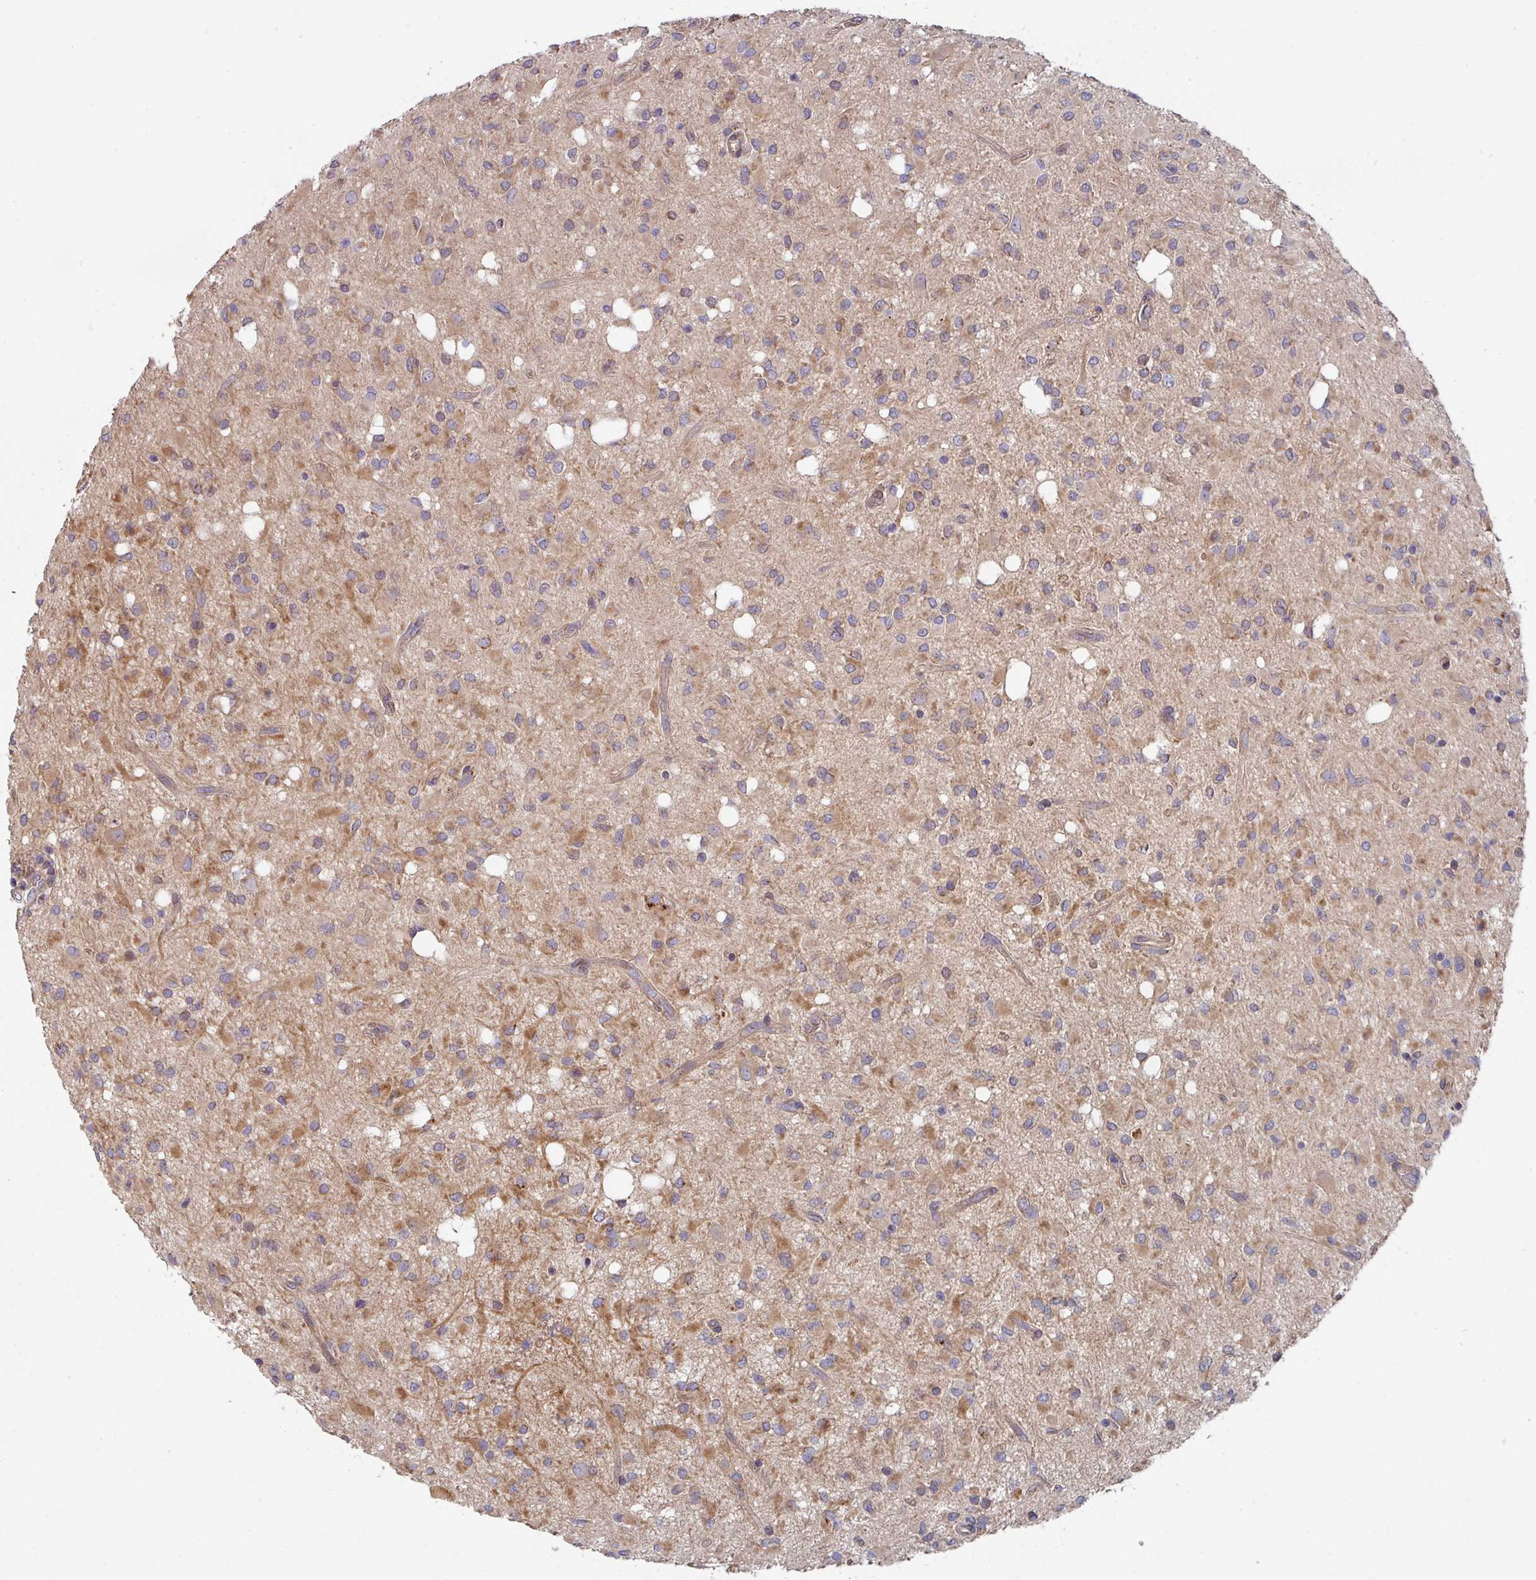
{"staining": {"intensity": "moderate", "quantity": "25%-75%", "location": "cytoplasmic/membranous"}, "tissue": "glioma", "cell_type": "Tumor cells", "image_type": "cancer", "snomed": [{"axis": "morphology", "description": "Glioma, malignant, Low grade"}, {"axis": "topography", "description": "Brain"}], "caption": "High-magnification brightfield microscopy of glioma stained with DAB (brown) and counterstained with hematoxylin (blue). tumor cells exhibit moderate cytoplasmic/membranous positivity is seen in approximately25%-75% of cells.", "gene": "DCAF12L2", "patient": {"sex": "female", "age": 33}}